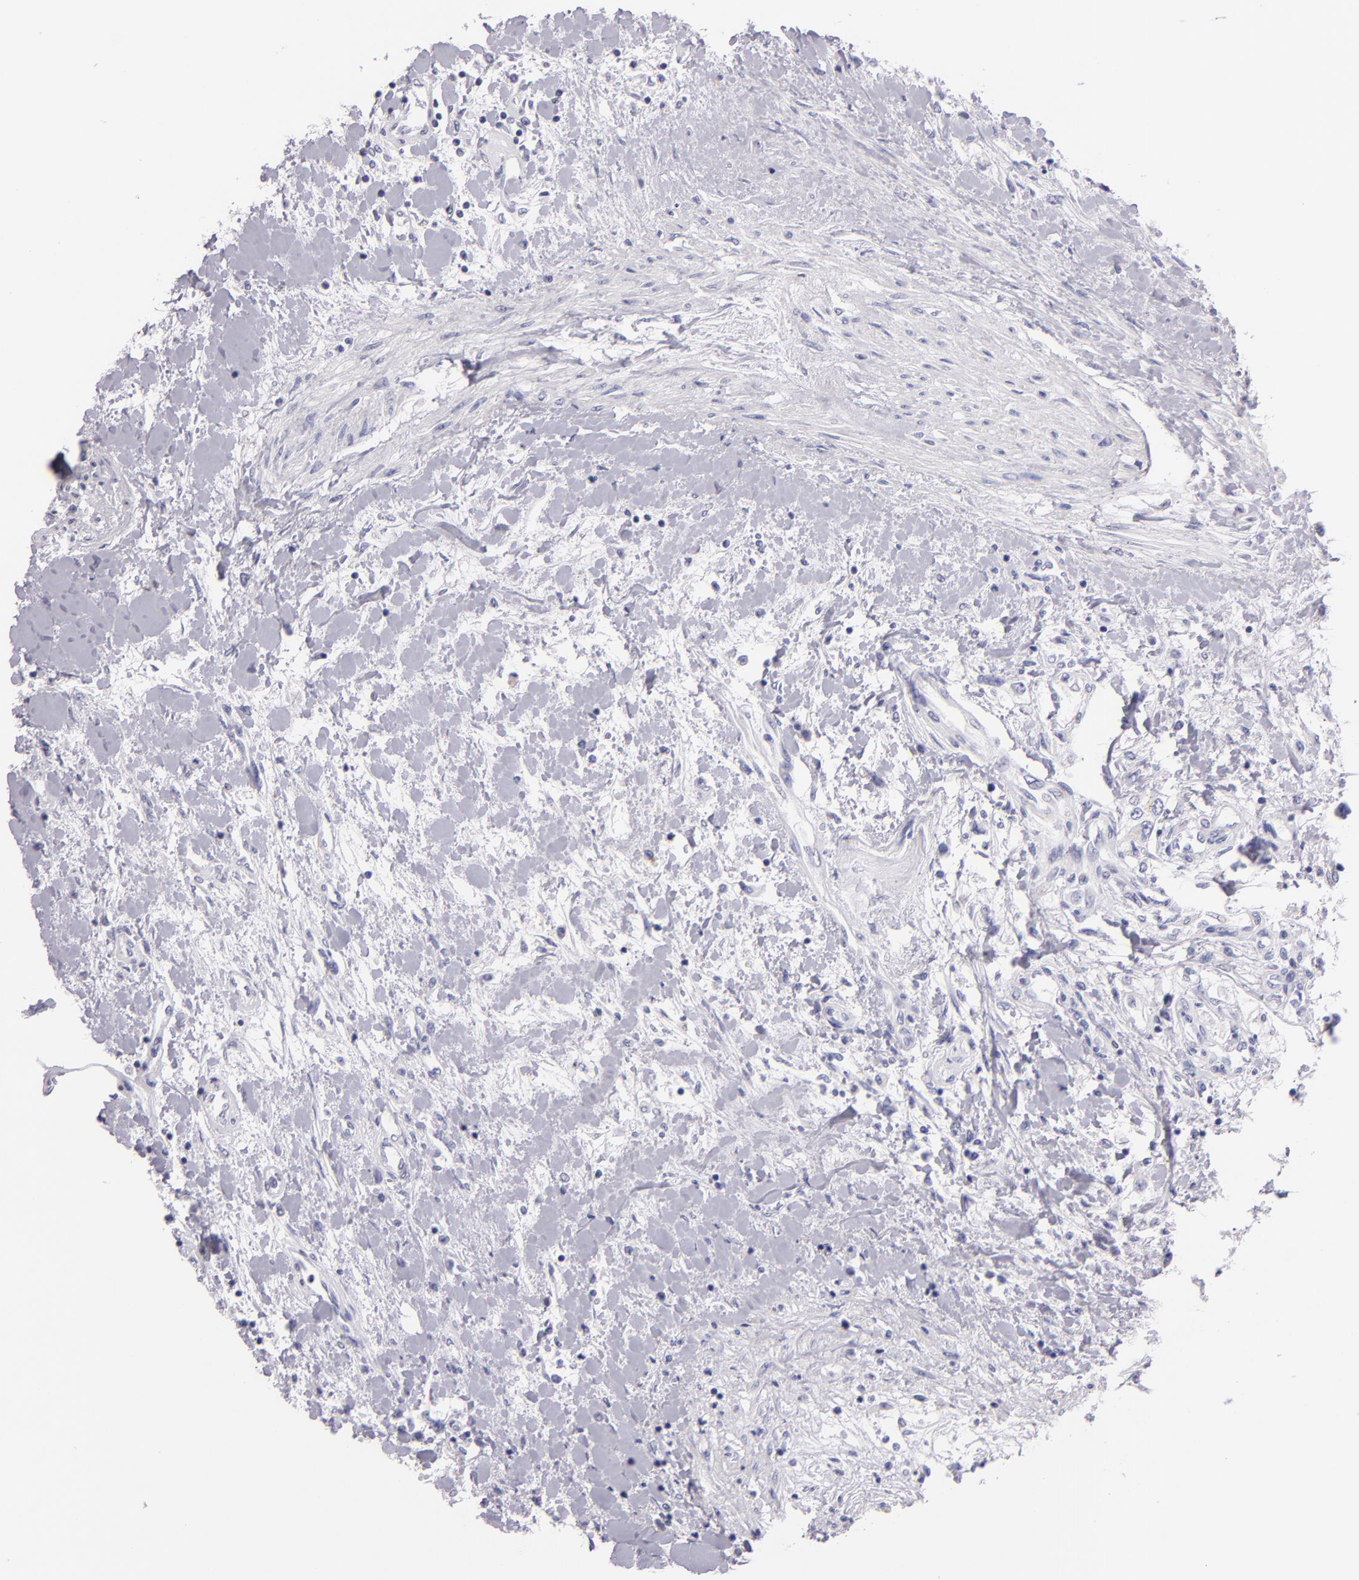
{"staining": {"intensity": "negative", "quantity": "none", "location": "none"}, "tissue": "renal cancer", "cell_type": "Tumor cells", "image_type": "cancer", "snomed": [{"axis": "morphology", "description": "Adenocarcinoma, NOS"}, {"axis": "topography", "description": "Kidney"}], "caption": "This is an immunohistochemistry (IHC) photomicrograph of human renal cancer (adenocarcinoma). There is no positivity in tumor cells.", "gene": "MUC5AC", "patient": {"sex": "male", "age": 57}}